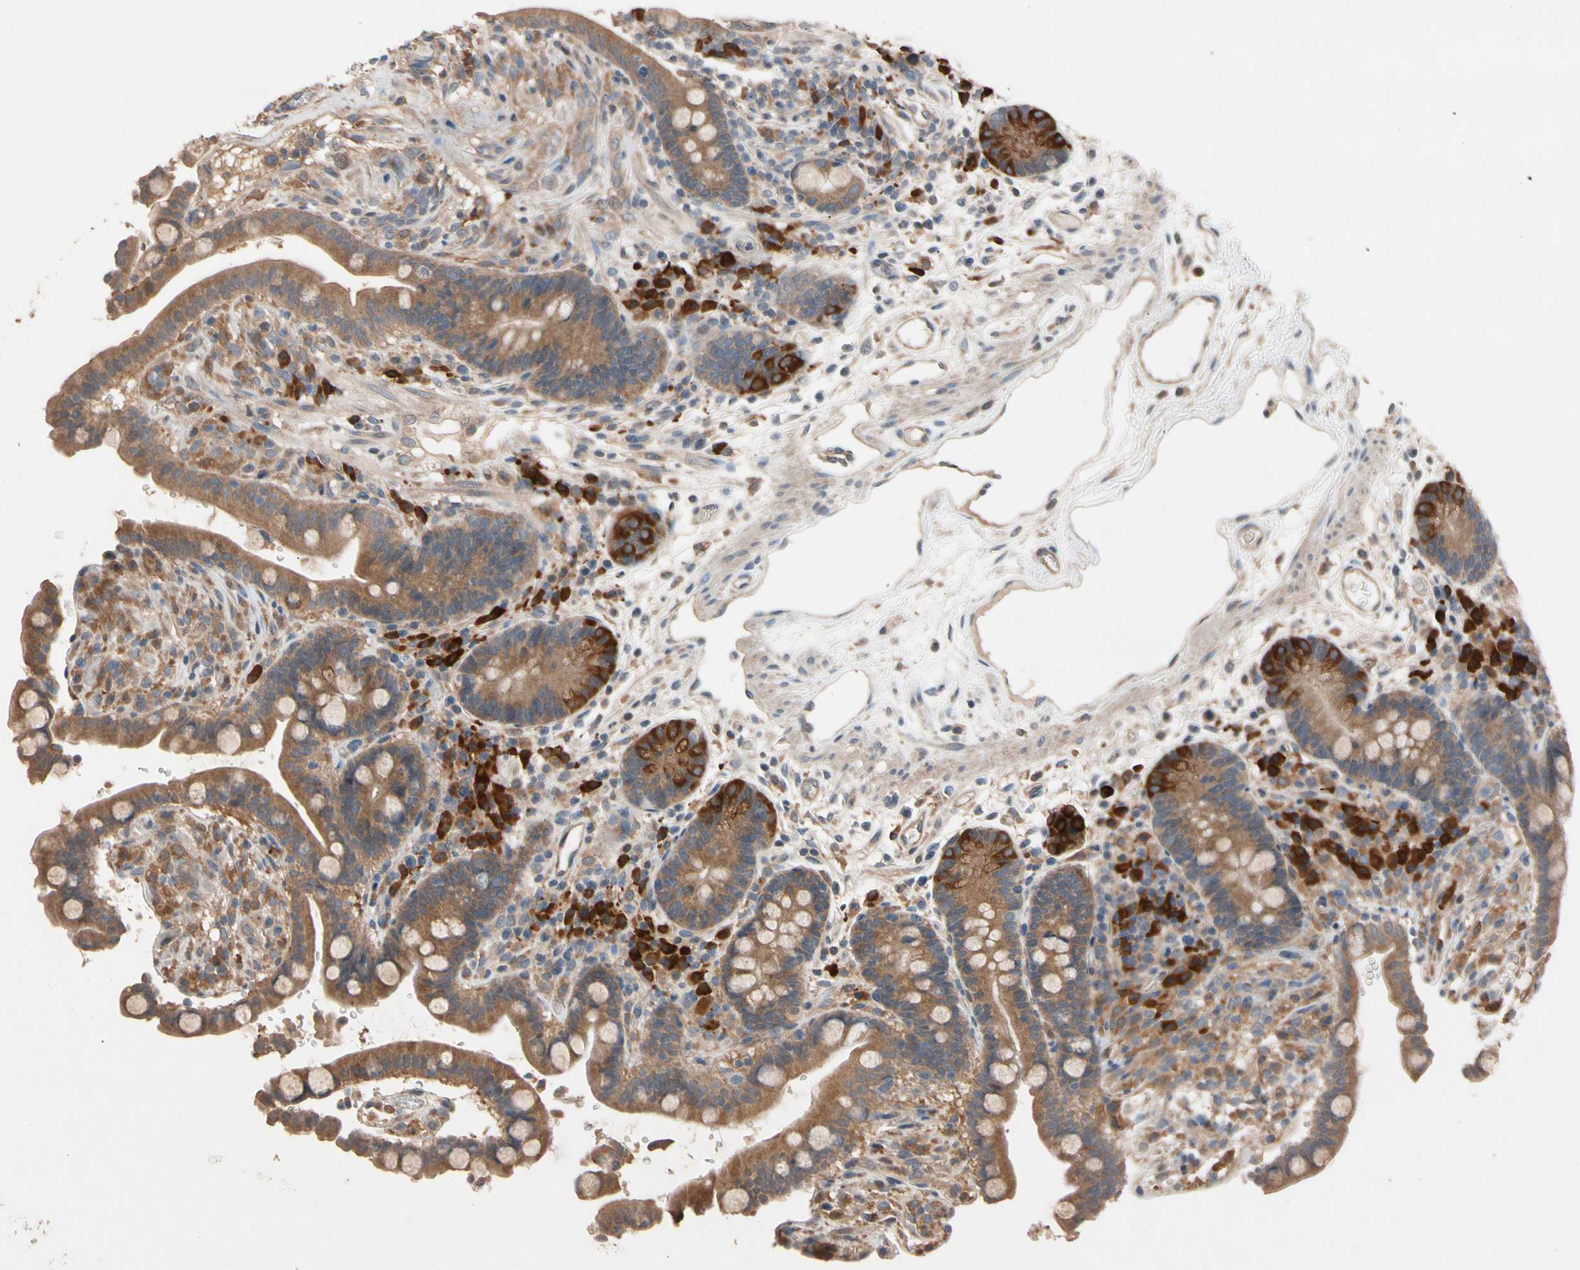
{"staining": {"intensity": "moderate", "quantity": ">75%", "location": "cytoplasmic/membranous"}, "tissue": "colon", "cell_type": "Endothelial cells", "image_type": "normal", "snomed": [{"axis": "morphology", "description": "Normal tissue, NOS"}, {"axis": "topography", "description": "Colon"}], "caption": "Colon stained for a protein (brown) shows moderate cytoplasmic/membranous positive expression in about >75% of endothelial cells.", "gene": "PRDX4", "patient": {"sex": "male", "age": 73}}